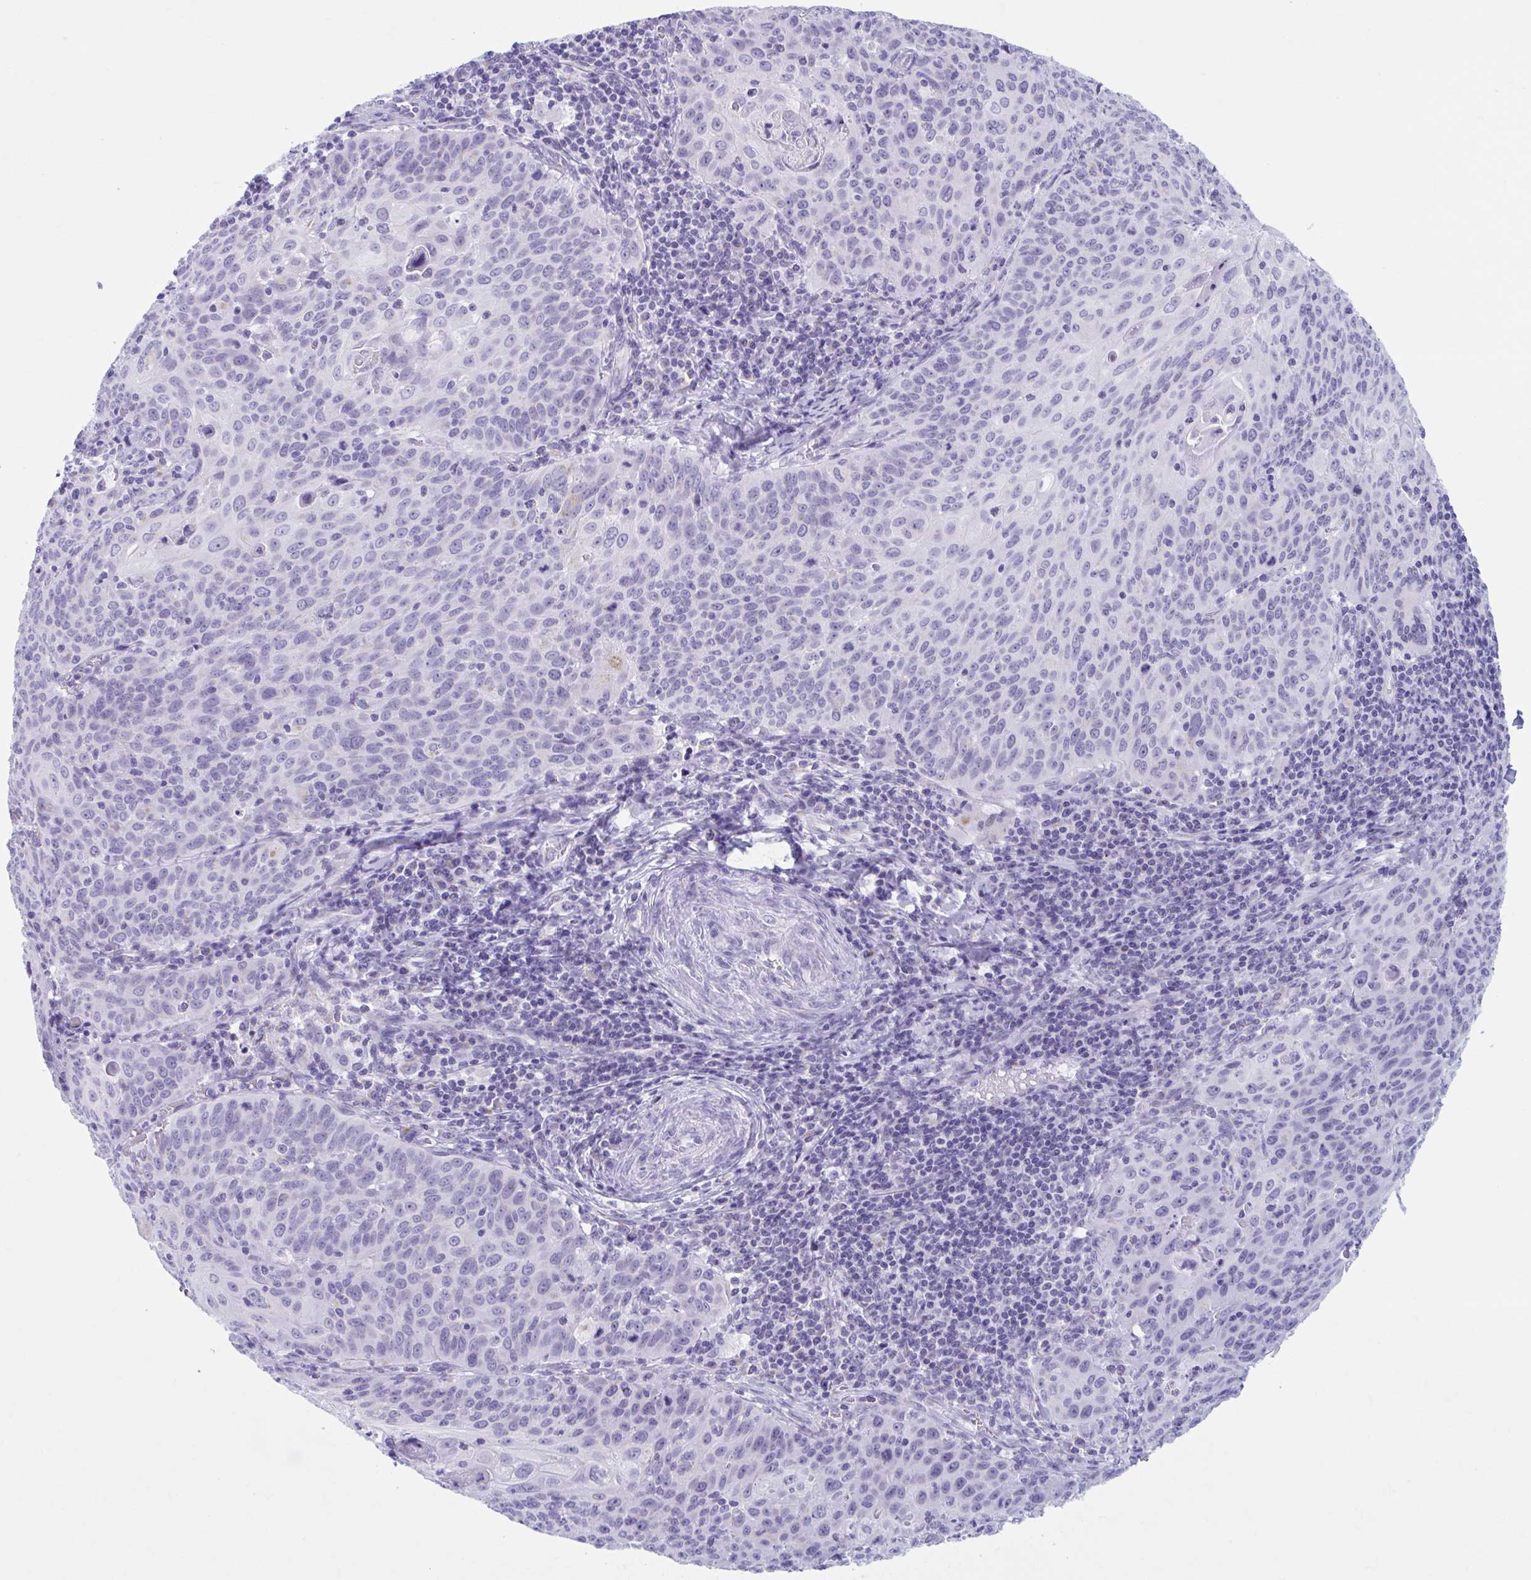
{"staining": {"intensity": "negative", "quantity": "none", "location": "none"}, "tissue": "cervical cancer", "cell_type": "Tumor cells", "image_type": "cancer", "snomed": [{"axis": "morphology", "description": "Squamous cell carcinoma, NOS"}, {"axis": "topography", "description": "Cervix"}], "caption": "Immunohistochemistry histopathology image of neoplastic tissue: human squamous cell carcinoma (cervical) stained with DAB (3,3'-diaminobenzidine) exhibits no significant protein staining in tumor cells. (DAB immunohistochemistry, high magnification).", "gene": "KCNE2", "patient": {"sex": "female", "age": 65}}